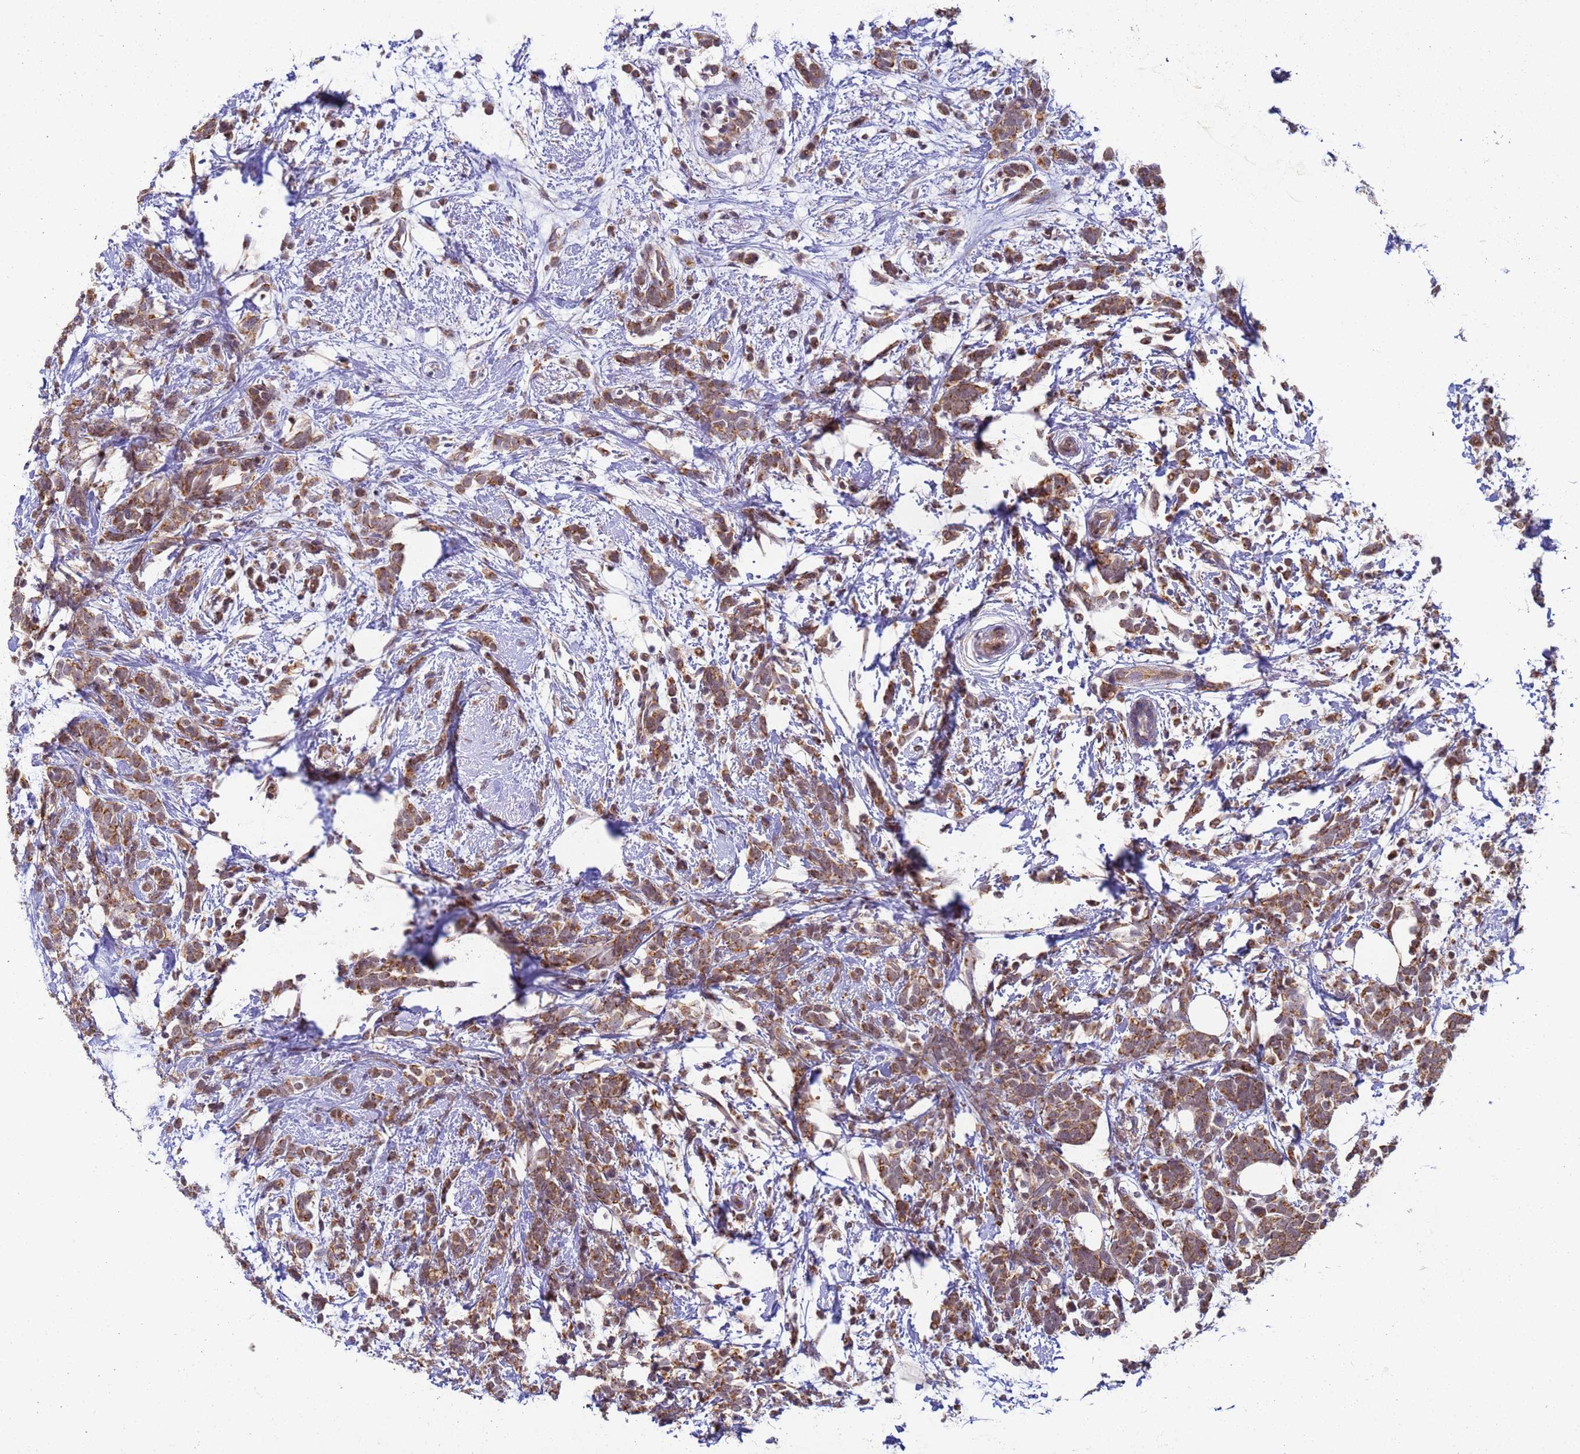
{"staining": {"intensity": "moderate", "quantity": ">75%", "location": "cytoplasmic/membranous"}, "tissue": "breast cancer", "cell_type": "Tumor cells", "image_type": "cancer", "snomed": [{"axis": "morphology", "description": "Lobular carcinoma"}, {"axis": "topography", "description": "Breast"}], "caption": "Breast cancer (lobular carcinoma) was stained to show a protein in brown. There is medium levels of moderate cytoplasmic/membranous expression in about >75% of tumor cells.", "gene": "RAPGEF3", "patient": {"sex": "female", "age": 58}}